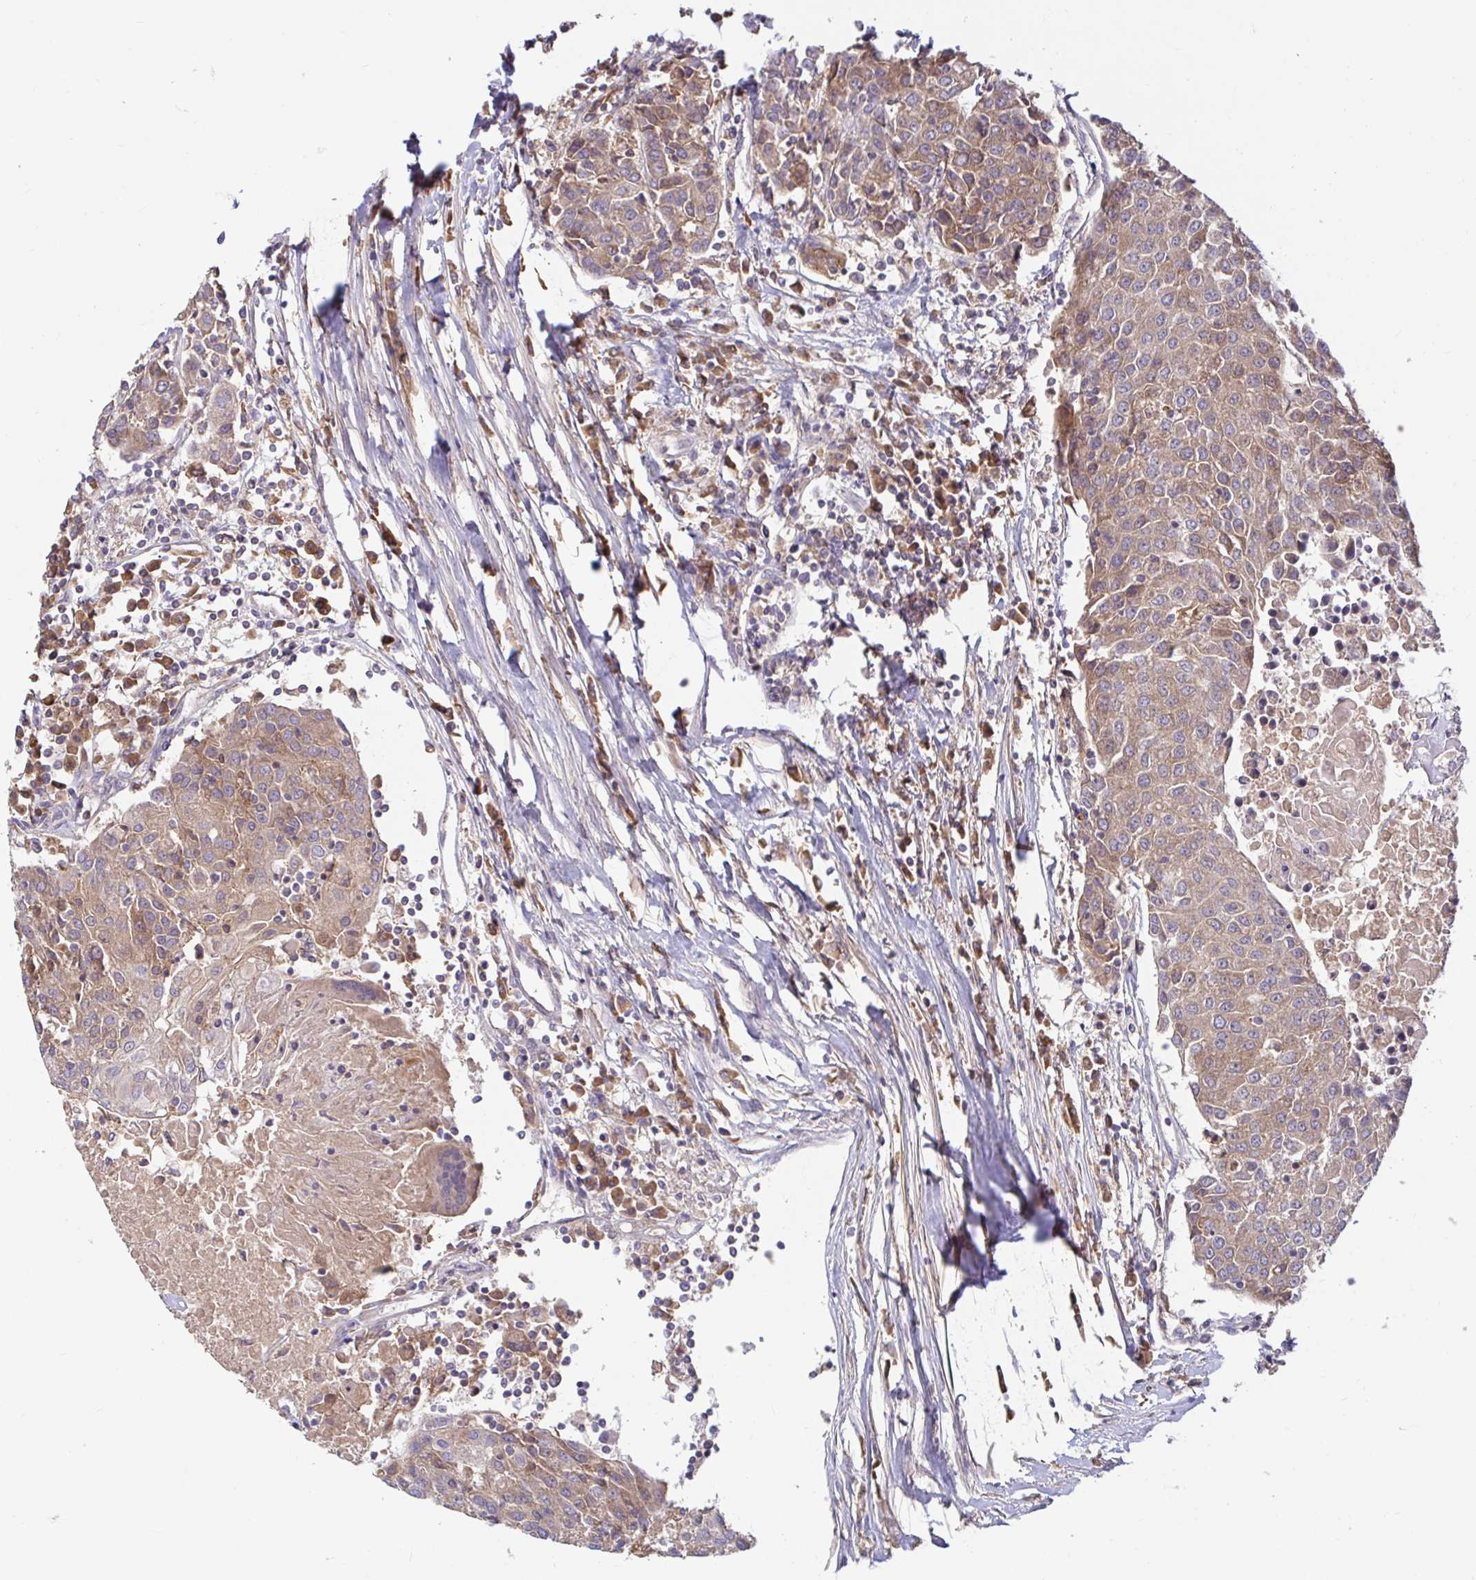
{"staining": {"intensity": "moderate", "quantity": ">75%", "location": "cytoplasmic/membranous"}, "tissue": "urothelial cancer", "cell_type": "Tumor cells", "image_type": "cancer", "snomed": [{"axis": "morphology", "description": "Urothelial carcinoma, High grade"}, {"axis": "topography", "description": "Urinary bladder"}], "caption": "Moderate cytoplasmic/membranous expression is present in about >75% of tumor cells in urothelial carcinoma (high-grade).", "gene": "LARP1", "patient": {"sex": "female", "age": 85}}